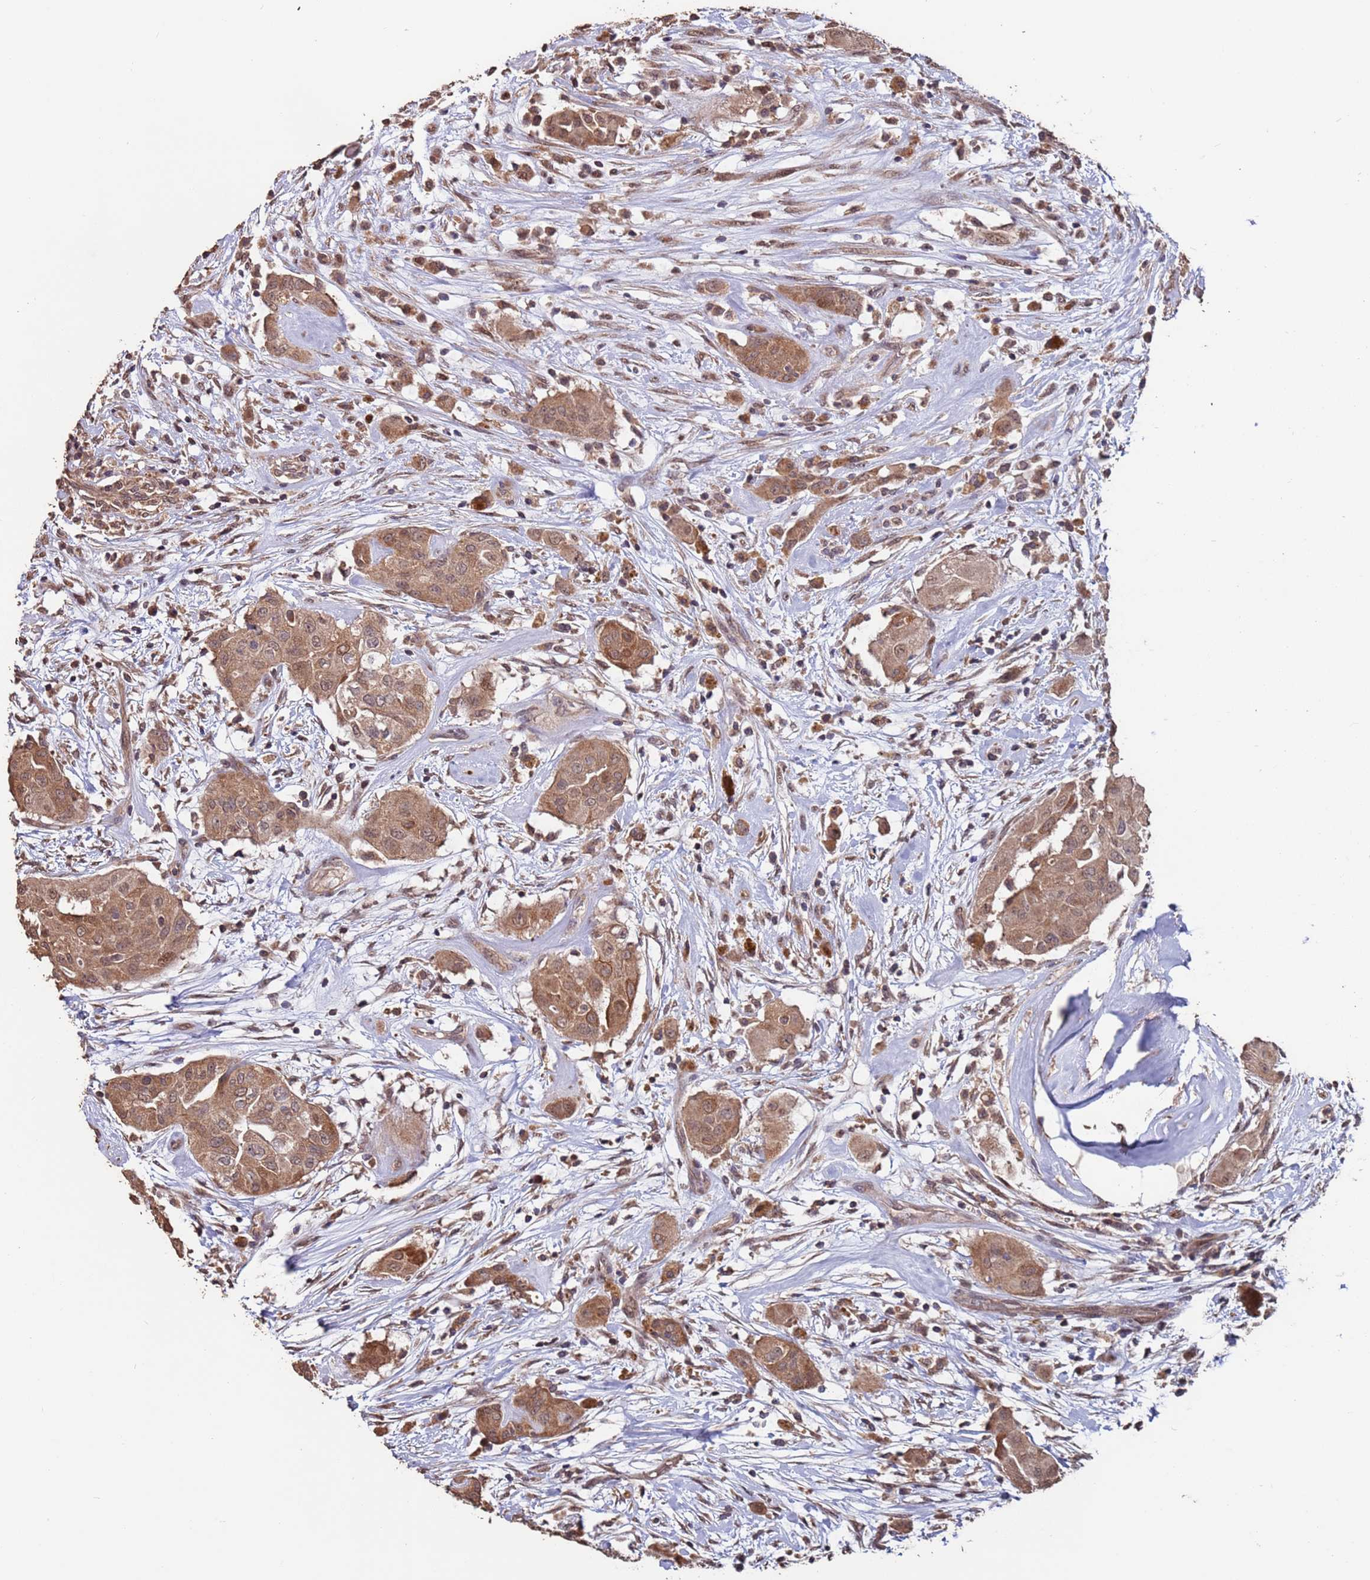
{"staining": {"intensity": "moderate", "quantity": ">75%", "location": "cytoplasmic/membranous,nuclear"}, "tissue": "thyroid cancer", "cell_type": "Tumor cells", "image_type": "cancer", "snomed": [{"axis": "morphology", "description": "Papillary adenocarcinoma, NOS"}, {"axis": "topography", "description": "Thyroid gland"}], "caption": "A high-resolution image shows immunohistochemistry (IHC) staining of thyroid cancer (papillary adenocarcinoma), which displays moderate cytoplasmic/membranous and nuclear expression in approximately >75% of tumor cells.", "gene": "PRR7", "patient": {"sex": "female", "age": 59}}